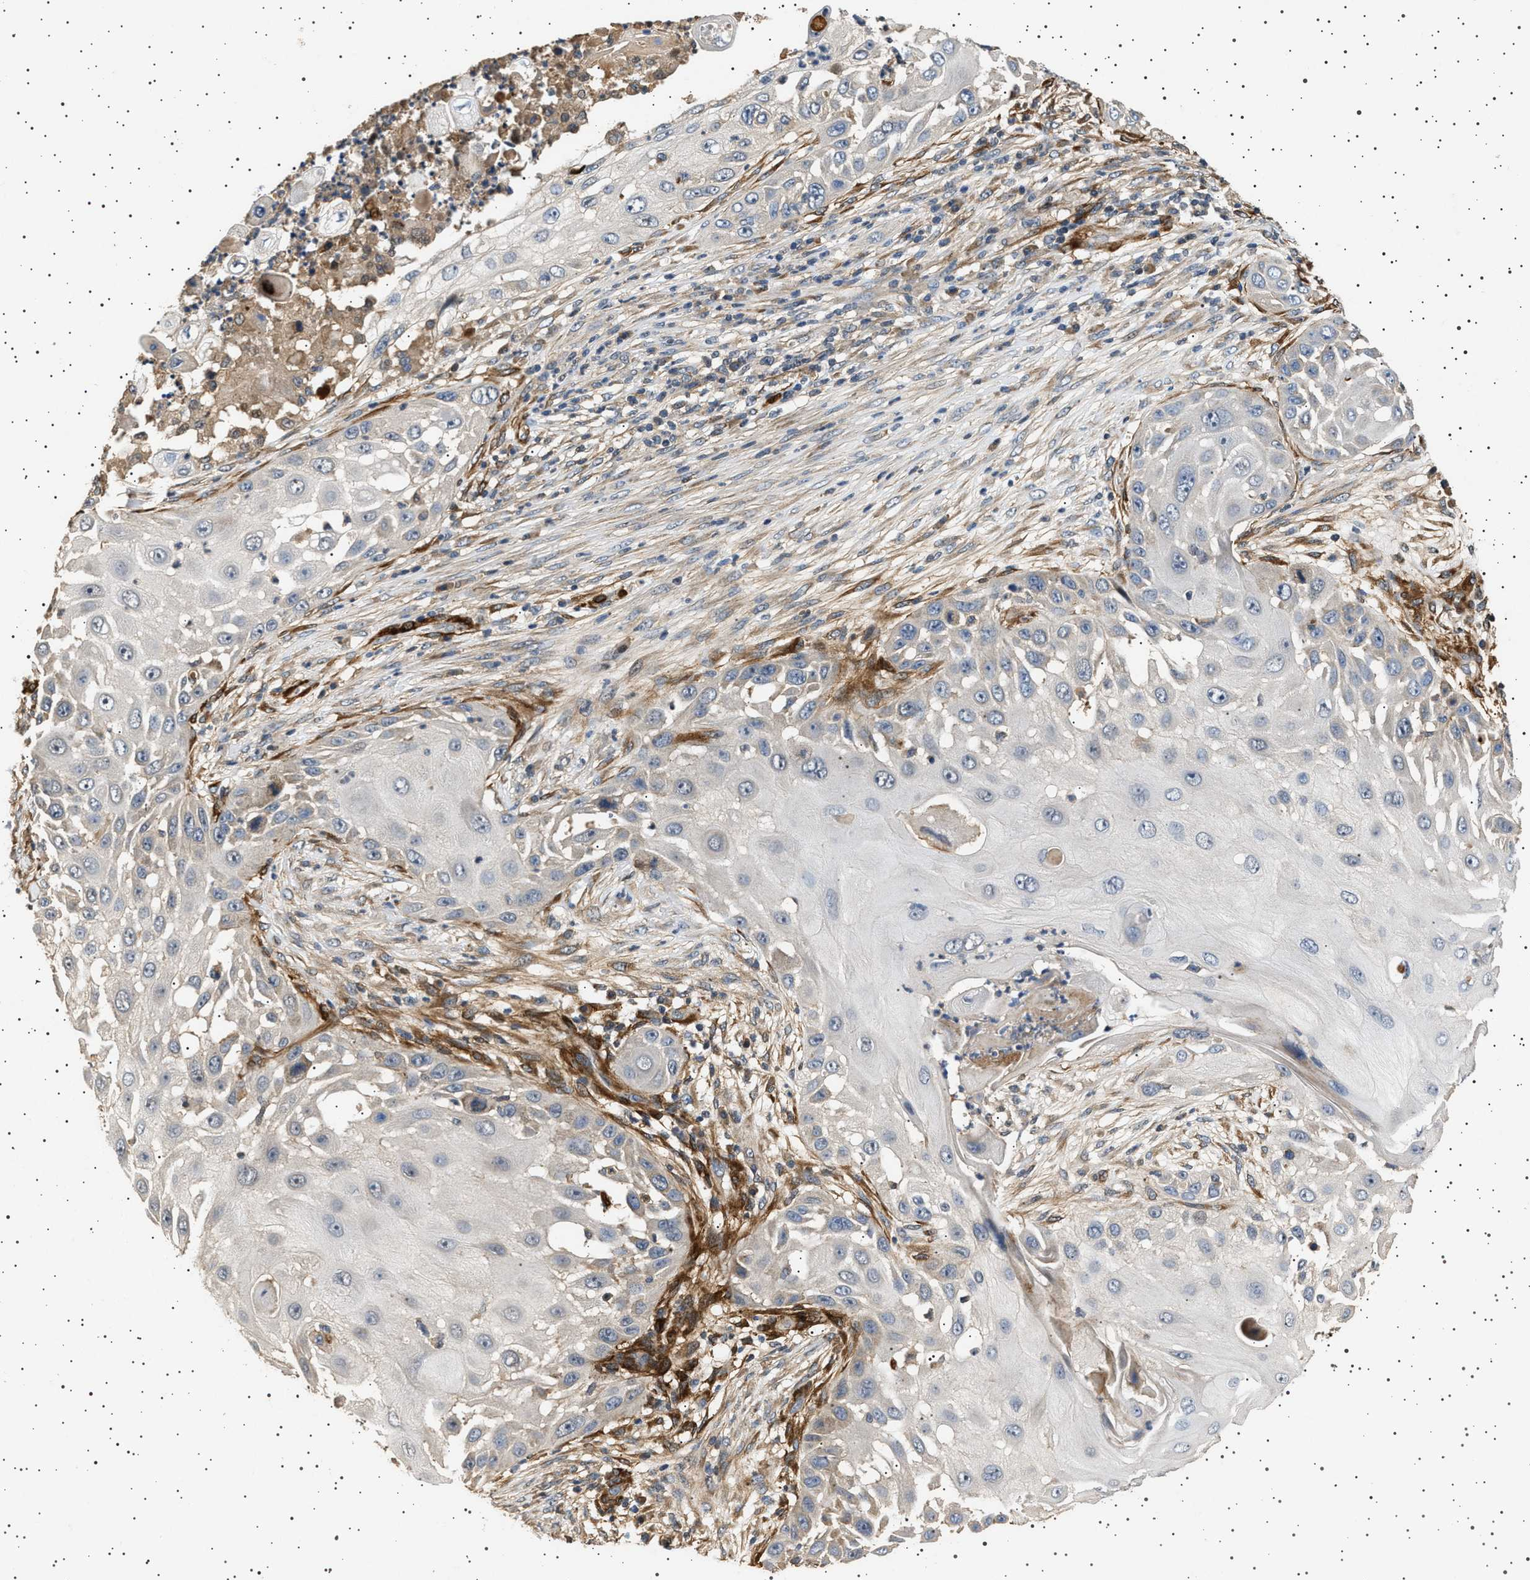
{"staining": {"intensity": "negative", "quantity": "none", "location": "none"}, "tissue": "skin cancer", "cell_type": "Tumor cells", "image_type": "cancer", "snomed": [{"axis": "morphology", "description": "Squamous cell carcinoma, NOS"}, {"axis": "topography", "description": "Skin"}], "caption": "Immunohistochemistry histopathology image of skin cancer (squamous cell carcinoma) stained for a protein (brown), which exhibits no positivity in tumor cells.", "gene": "GUCY1B1", "patient": {"sex": "female", "age": 44}}